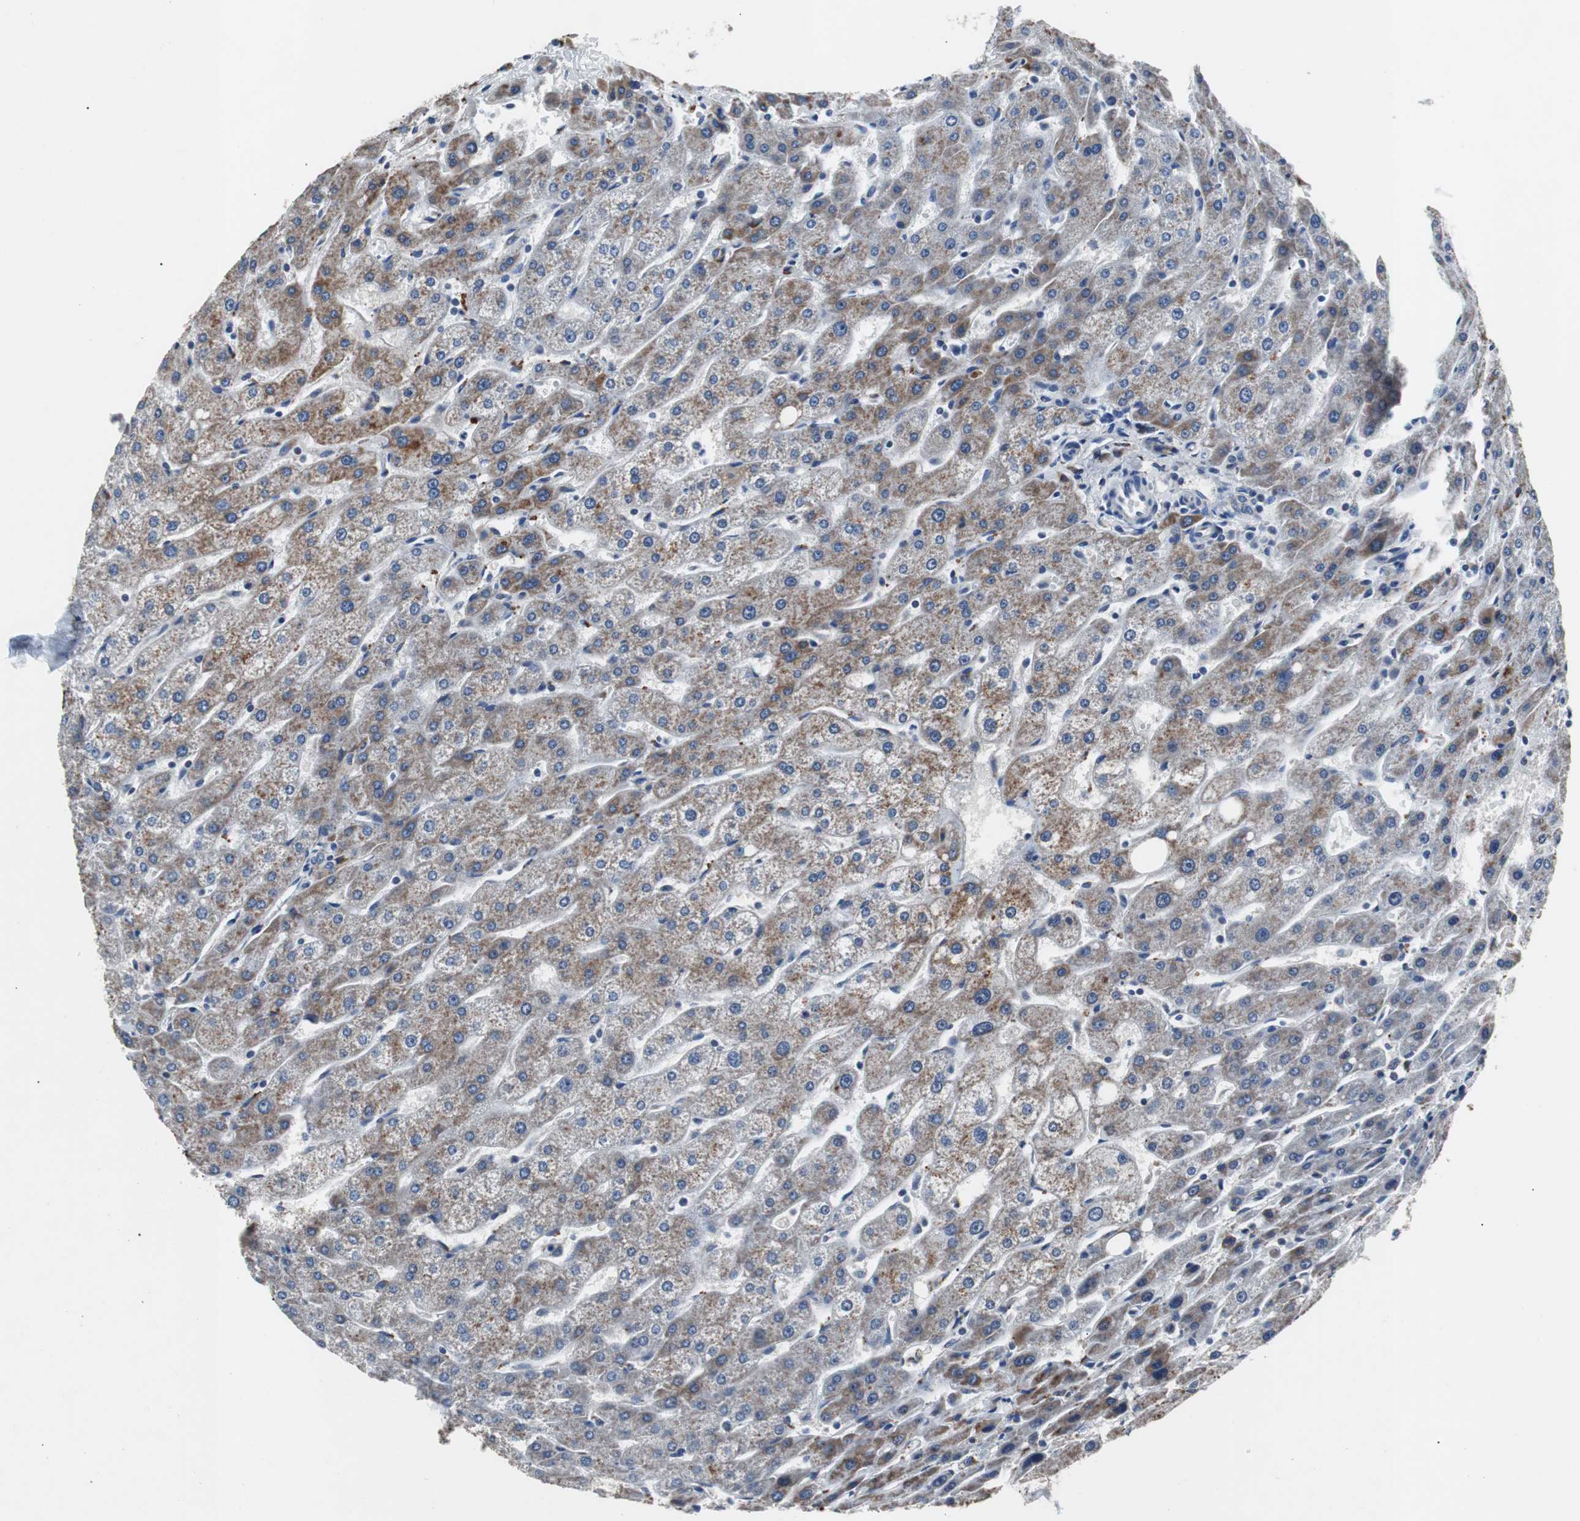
{"staining": {"intensity": "weak", "quantity": "25%-75%", "location": "cytoplasmic/membranous"}, "tissue": "liver", "cell_type": "Cholangiocytes", "image_type": "normal", "snomed": [{"axis": "morphology", "description": "Normal tissue, NOS"}, {"axis": "topography", "description": "Liver"}], "caption": "Immunohistochemical staining of benign human liver demonstrates low levels of weak cytoplasmic/membranous staining in about 25%-75% of cholangiocytes.", "gene": "PITRM1", "patient": {"sex": "male", "age": 67}}